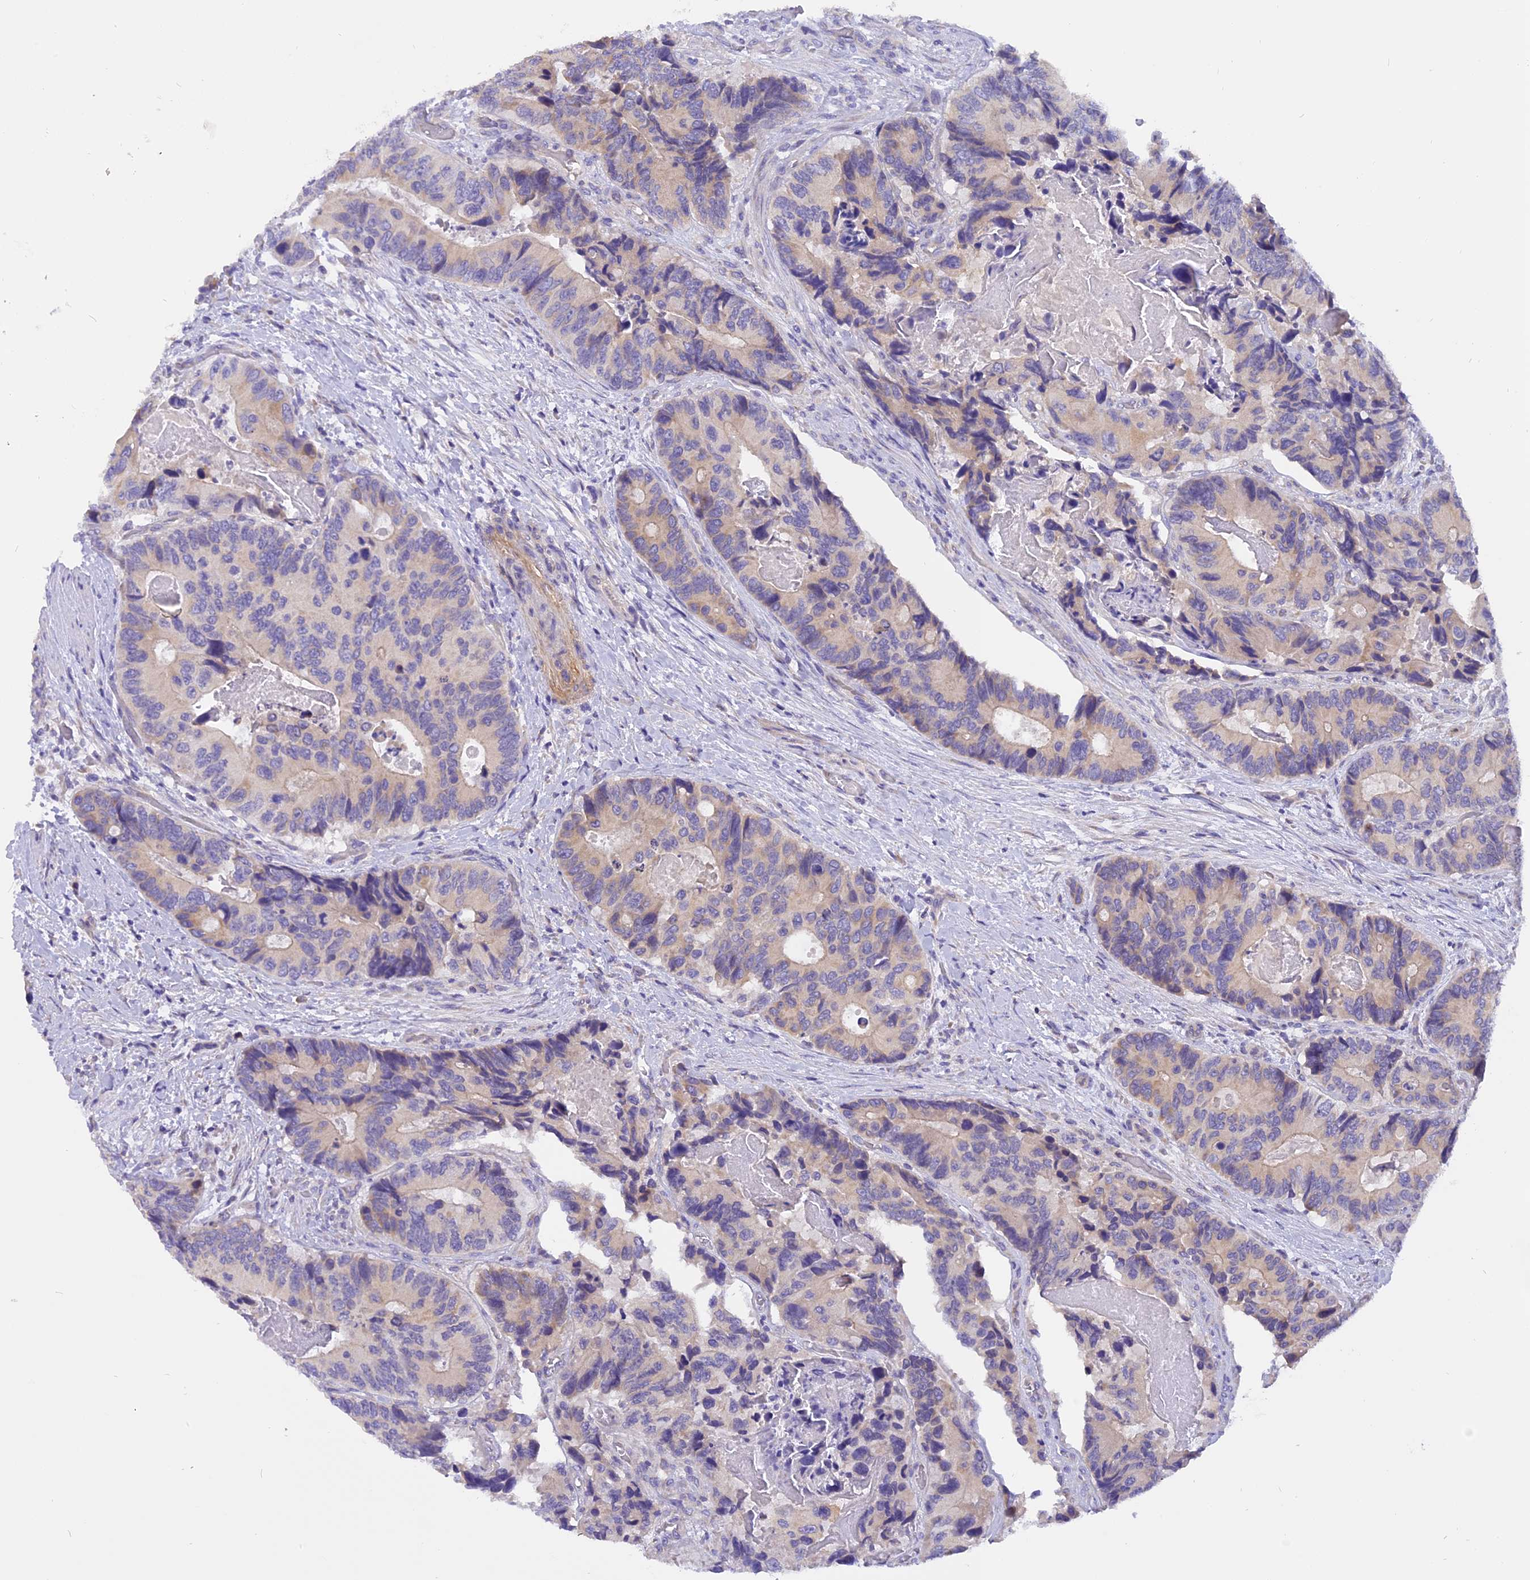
{"staining": {"intensity": "weak", "quantity": "<25%", "location": "cytoplasmic/membranous"}, "tissue": "colorectal cancer", "cell_type": "Tumor cells", "image_type": "cancer", "snomed": [{"axis": "morphology", "description": "Adenocarcinoma, NOS"}, {"axis": "topography", "description": "Colon"}], "caption": "This is a photomicrograph of immunohistochemistry staining of colorectal adenocarcinoma, which shows no expression in tumor cells.", "gene": "TRIM3", "patient": {"sex": "male", "age": 84}}